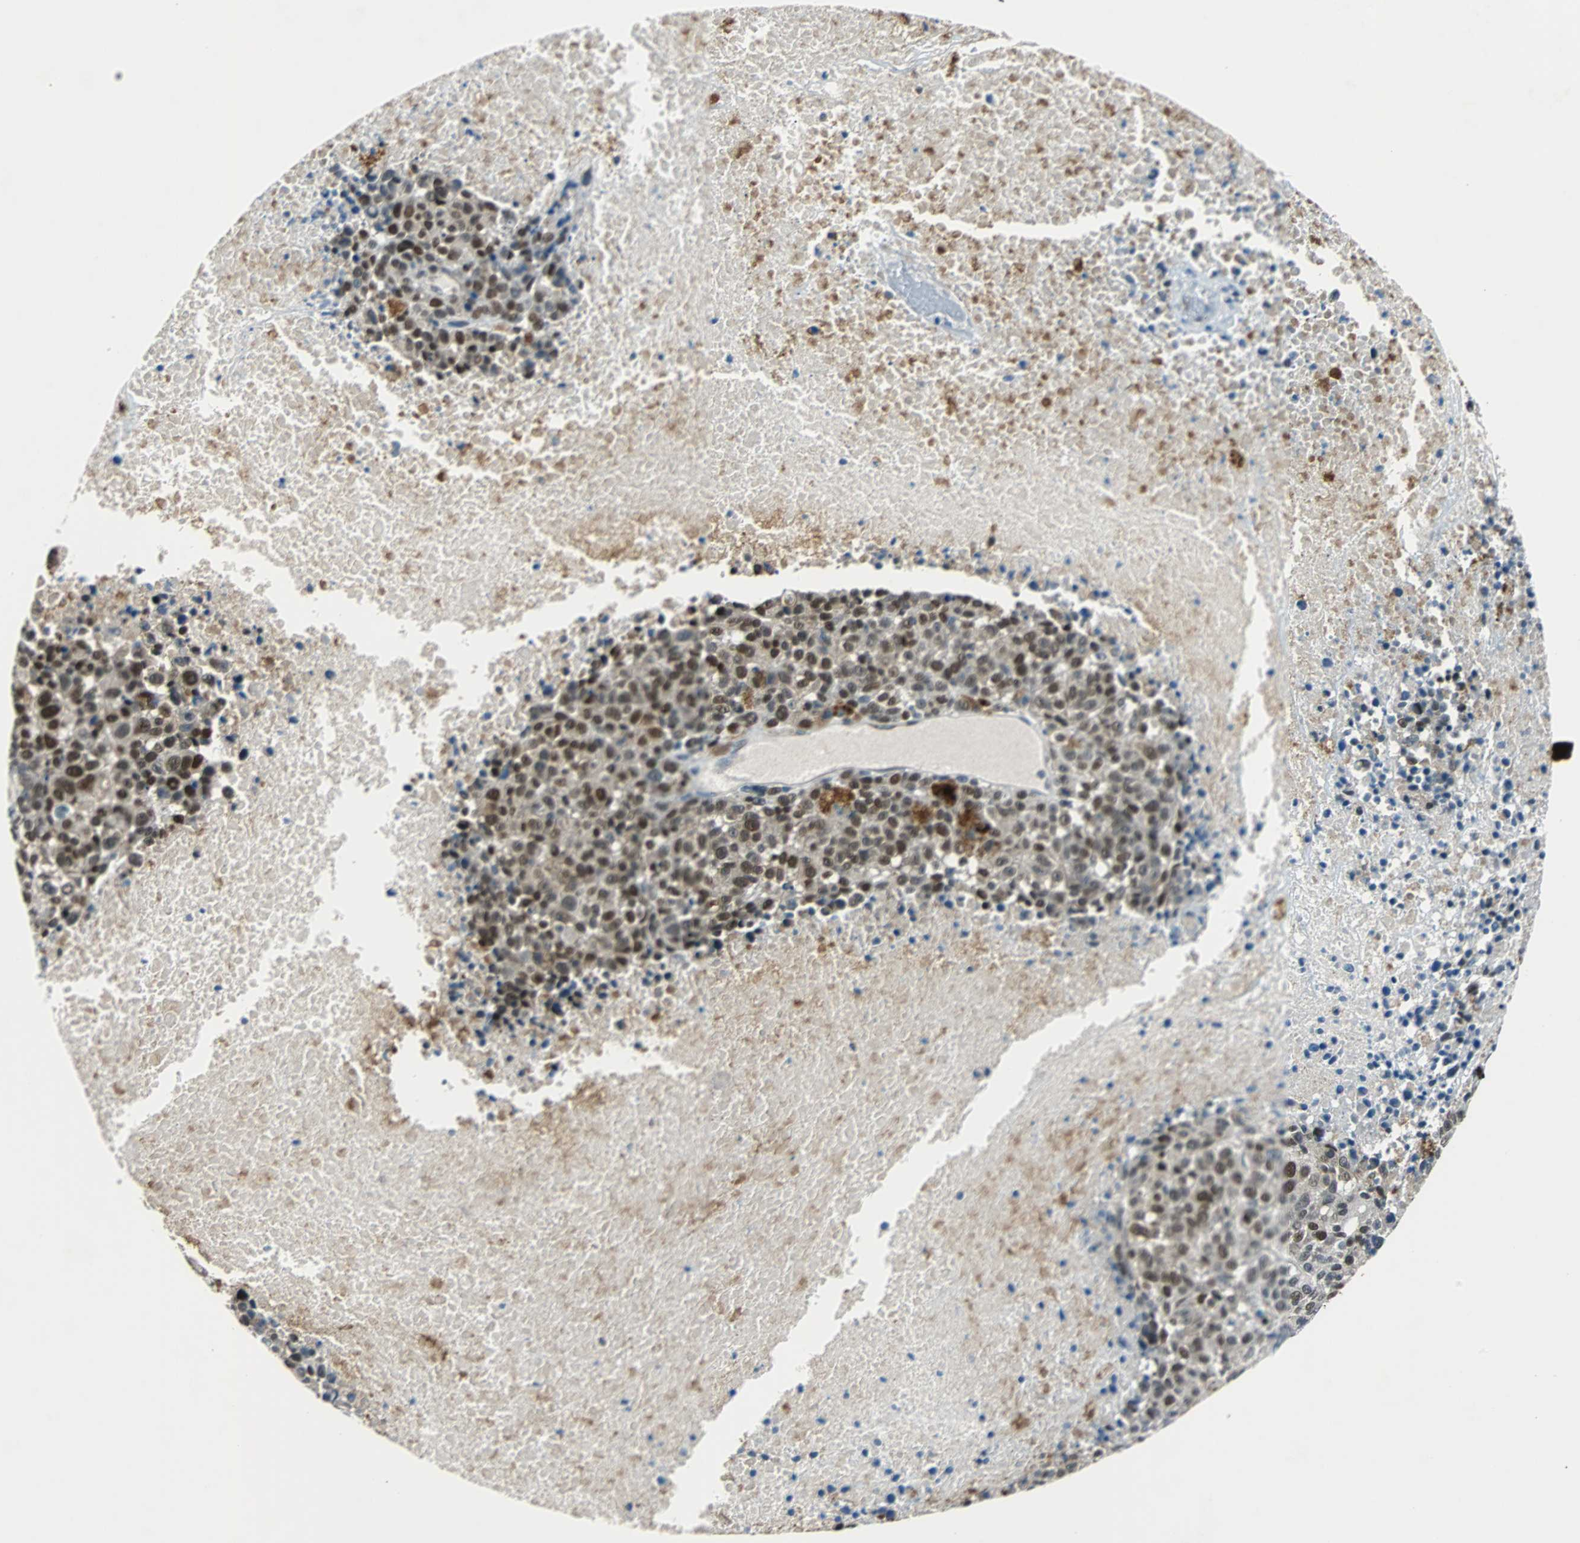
{"staining": {"intensity": "strong", "quantity": "25%-75%", "location": "nuclear"}, "tissue": "melanoma", "cell_type": "Tumor cells", "image_type": "cancer", "snomed": [{"axis": "morphology", "description": "Malignant melanoma, Metastatic site"}, {"axis": "topography", "description": "Cerebral cortex"}], "caption": "An image of human malignant melanoma (metastatic site) stained for a protein demonstrates strong nuclear brown staining in tumor cells. (DAB (3,3'-diaminobenzidine) IHC with brightfield microscopy, high magnification).", "gene": "USP28", "patient": {"sex": "female", "age": 52}}